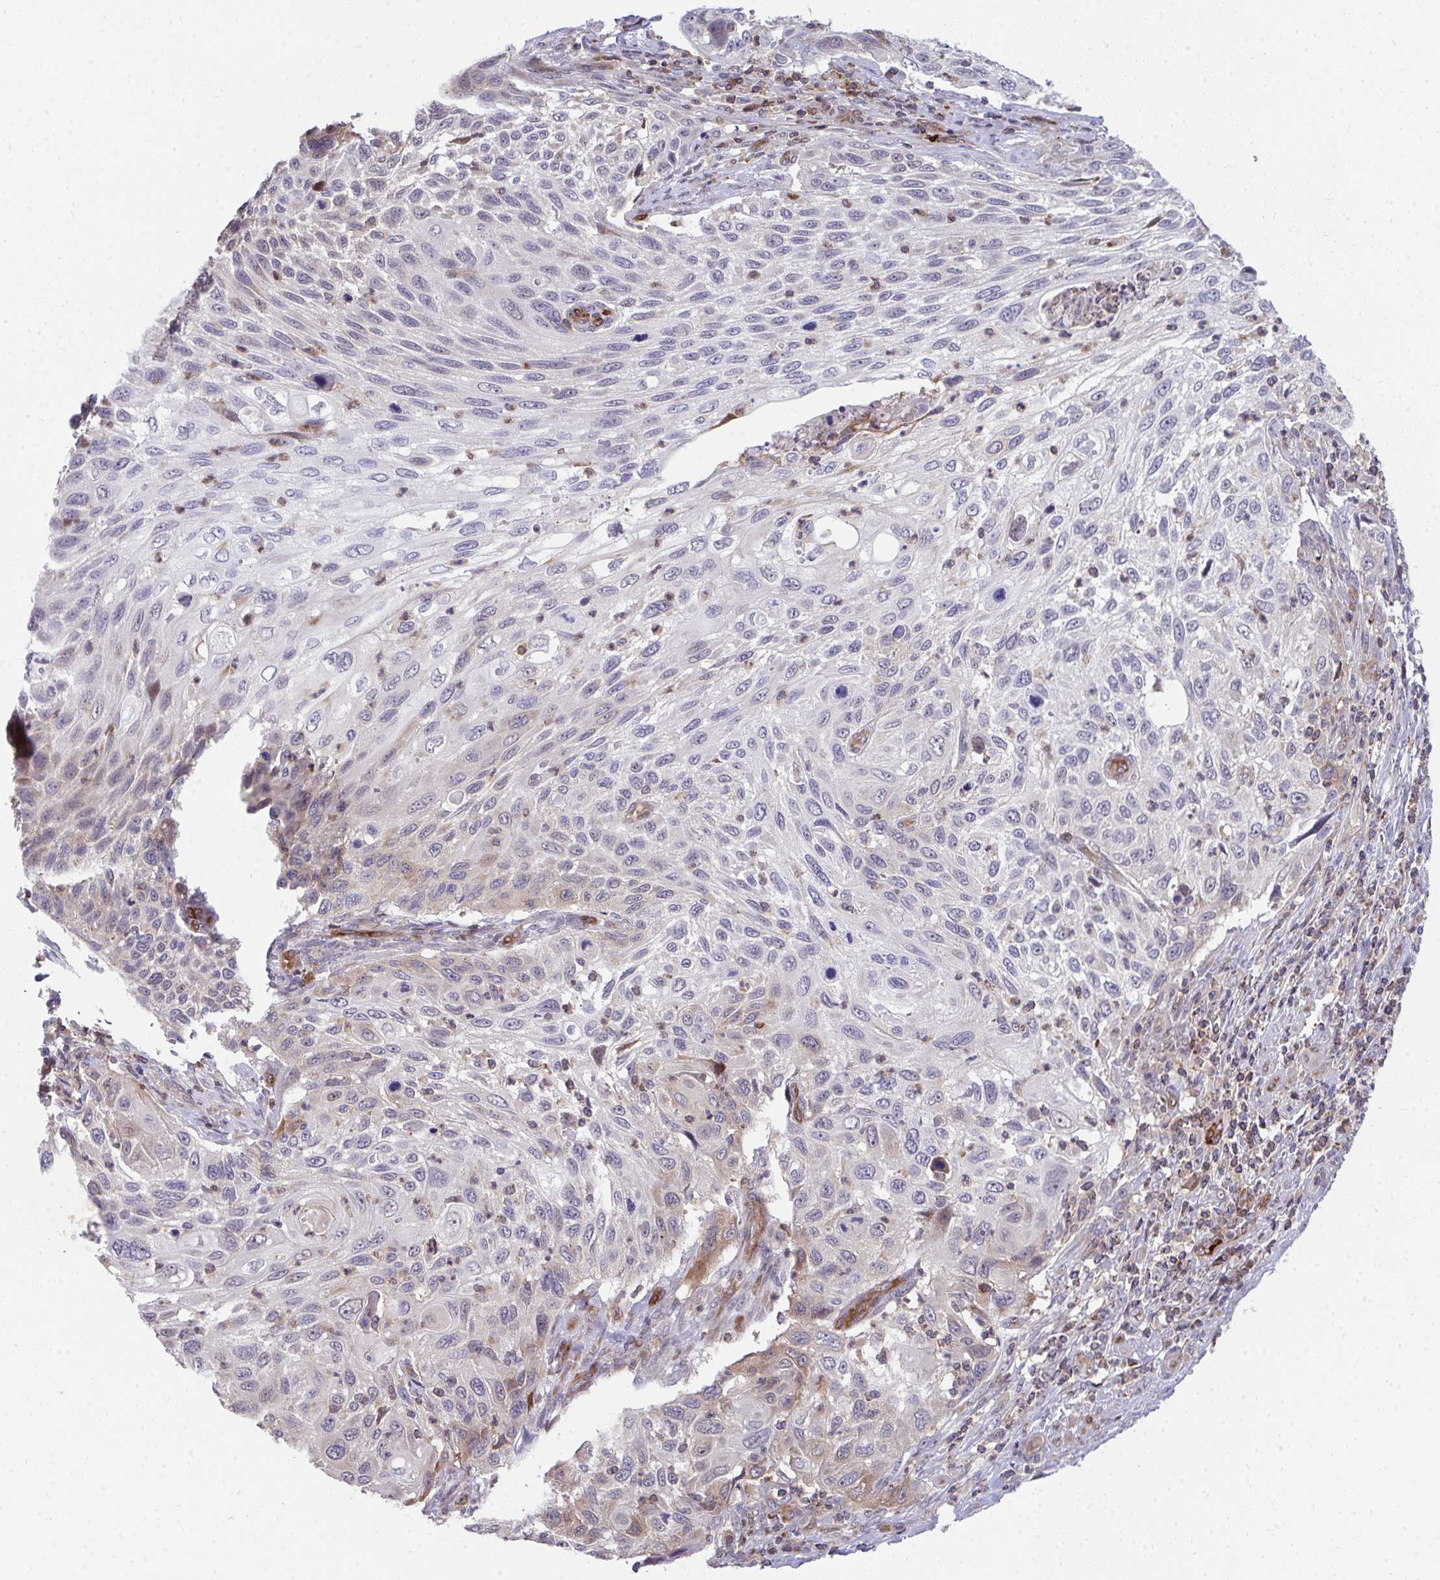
{"staining": {"intensity": "weak", "quantity": "<25%", "location": "cytoplasmic/membranous"}, "tissue": "cervical cancer", "cell_type": "Tumor cells", "image_type": "cancer", "snomed": [{"axis": "morphology", "description": "Squamous cell carcinoma, NOS"}, {"axis": "topography", "description": "Cervix"}], "caption": "Tumor cells are negative for protein expression in human cervical squamous cell carcinoma.", "gene": "FOXN3", "patient": {"sex": "female", "age": 70}}